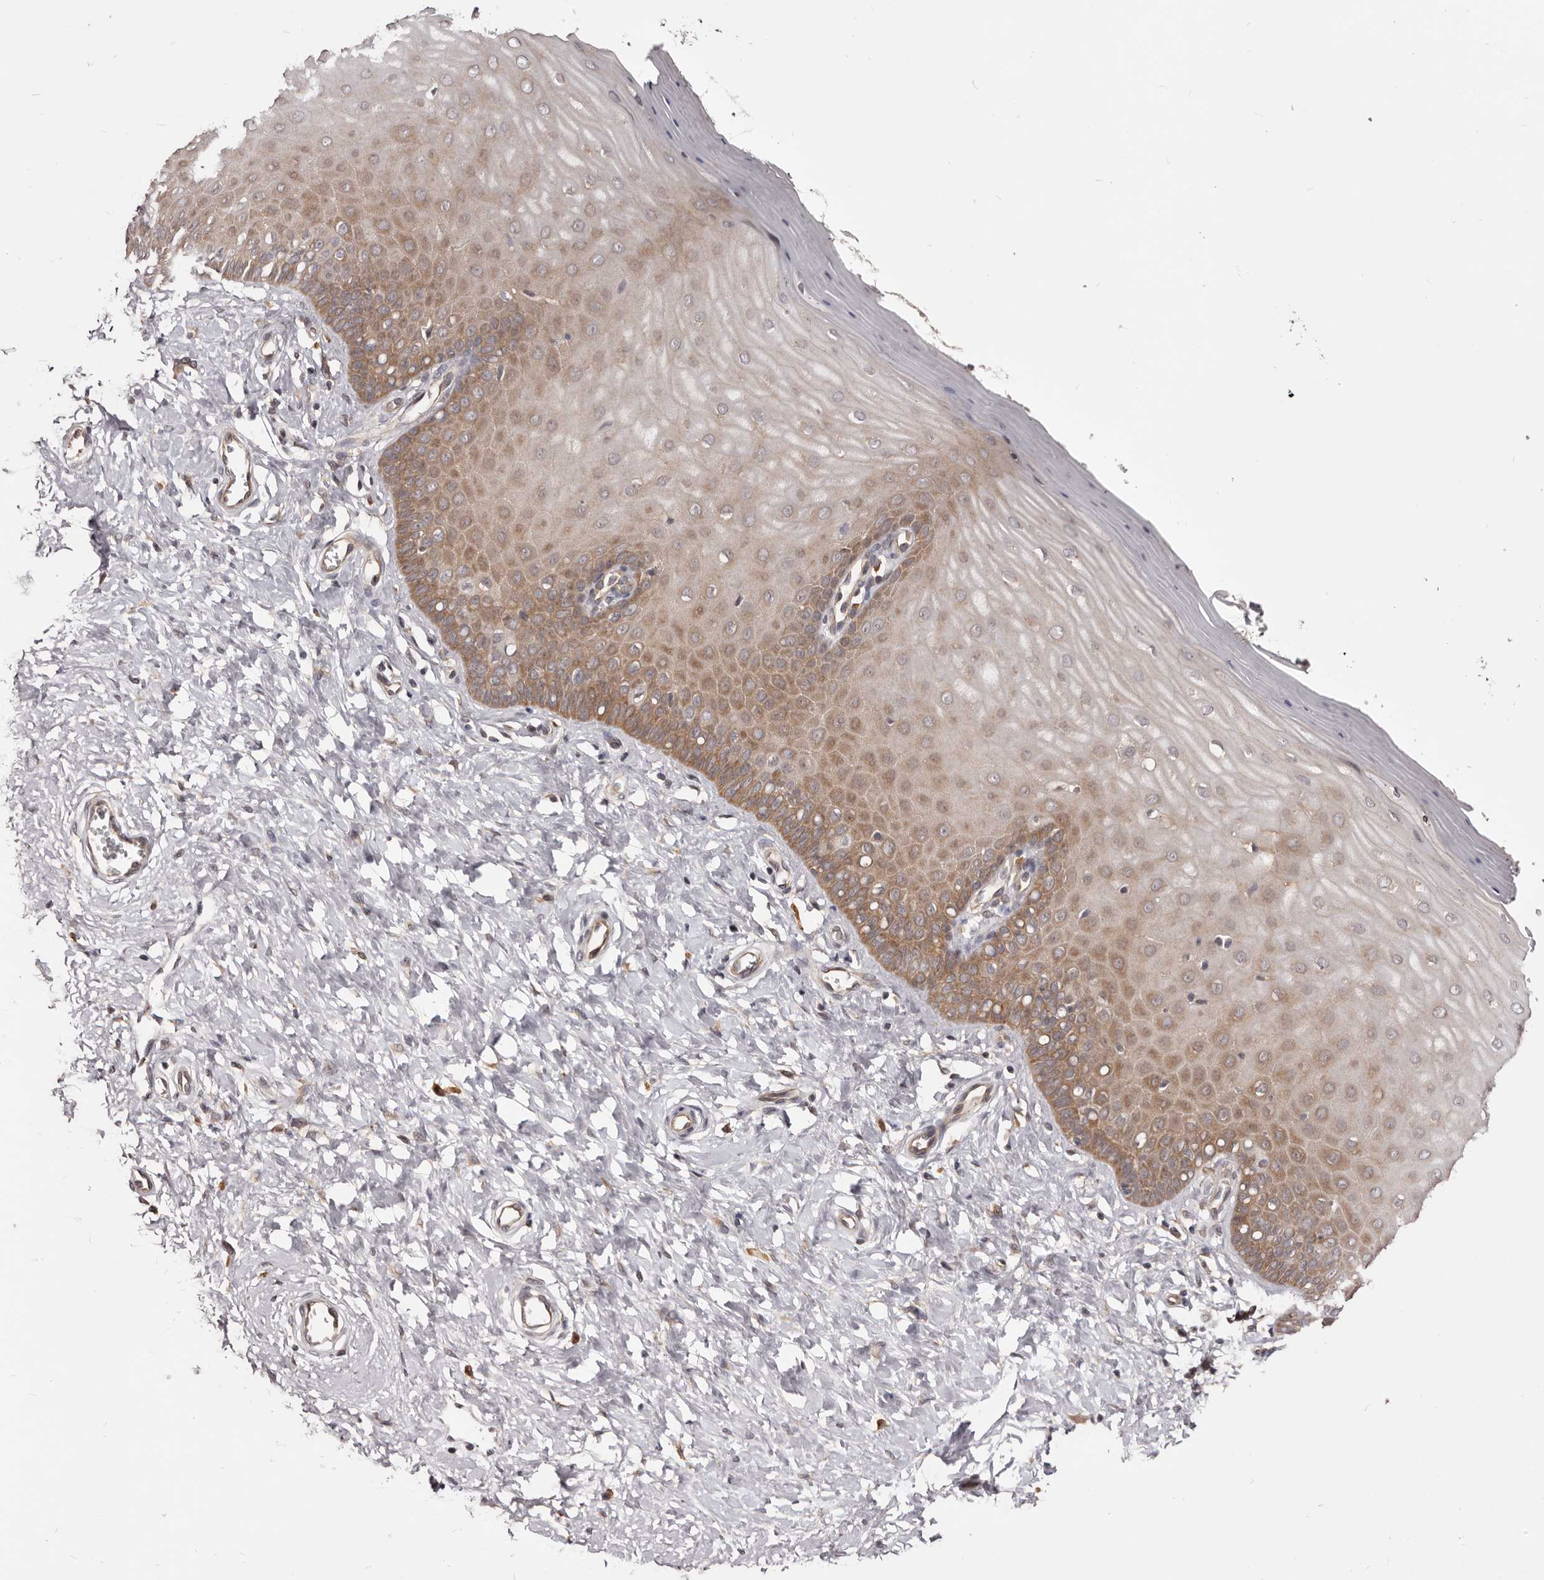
{"staining": {"intensity": "moderate", "quantity": ">75%", "location": "cytoplasmic/membranous"}, "tissue": "cervix", "cell_type": "Glandular cells", "image_type": "normal", "snomed": [{"axis": "morphology", "description": "Normal tissue, NOS"}, {"axis": "topography", "description": "Cervix"}], "caption": "Protein expression analysis of normal human cervix reveals moderate cytoplasmic/membranous staining in approximately >75% of glandular cells.", "gene": "MDP1", "patient": {"sex": "female", "age": 55}}